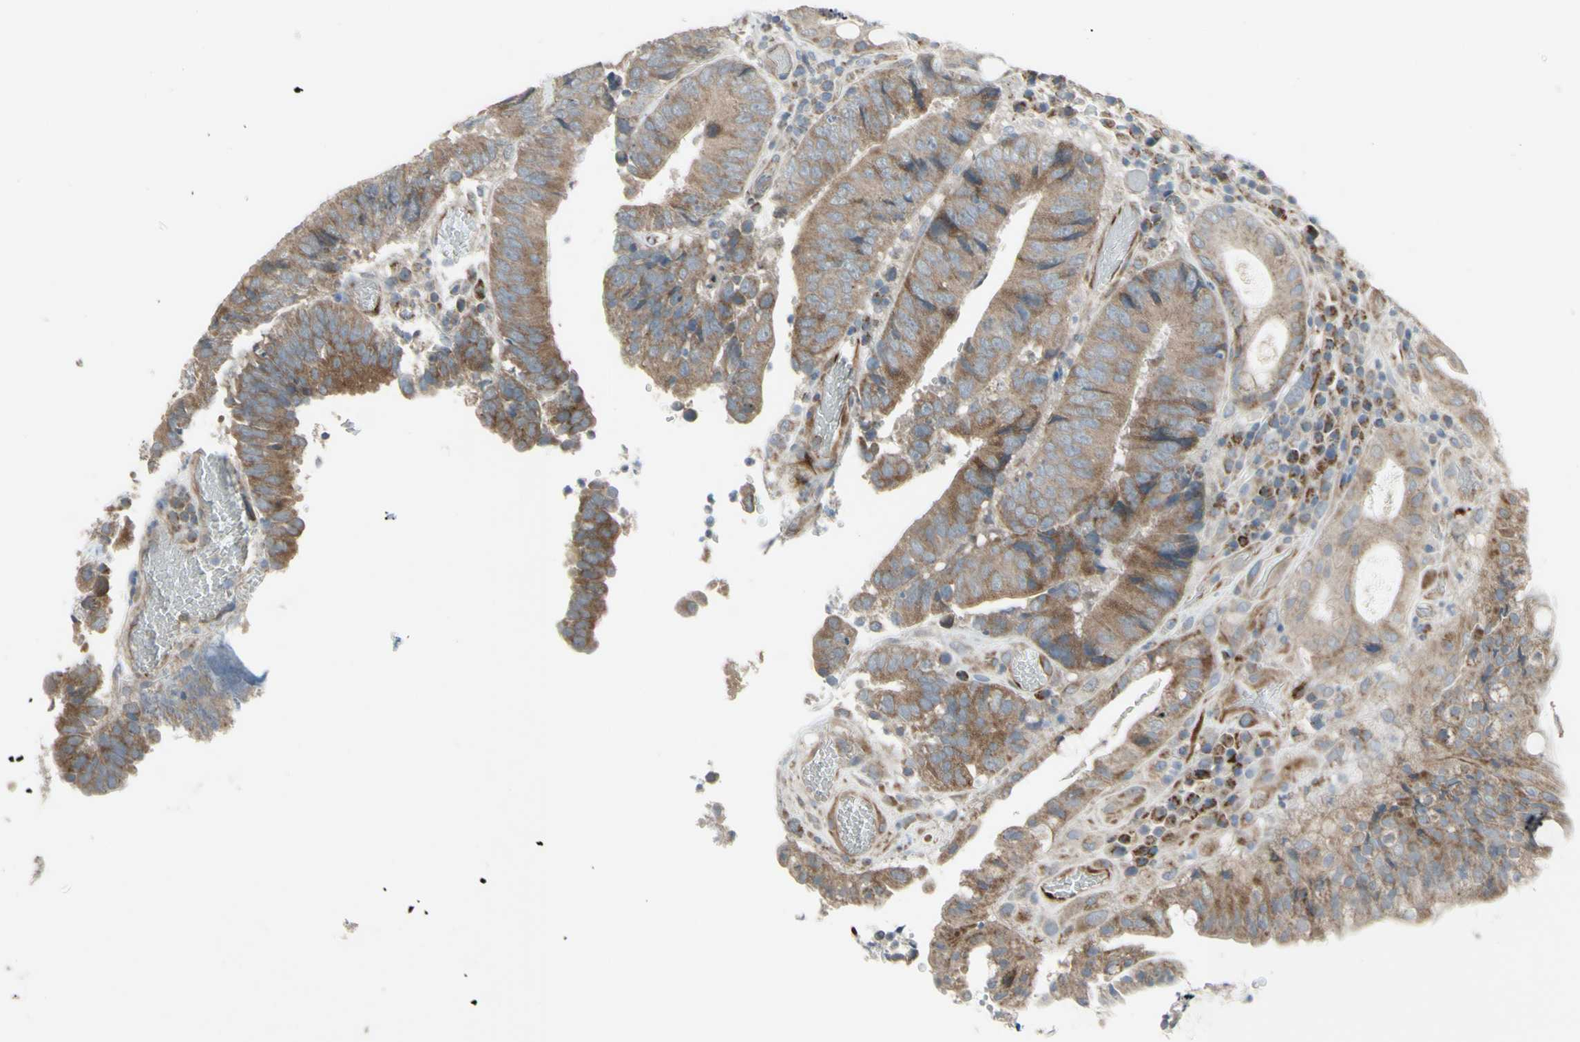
{"staining": {"intensity": "weak", "quantity": ">75%", "location": "cytoplasmic/membranous"}, "tissue": "colorectal cancer", "cell_type": "Tumor cells", "image_type": "cancer", "snomed": [{"axis": "morphology", "description": "Adenocarcinoma, NOS"}, {"axis": "topography", "description": "Rectum"}], "caption": "Colorectal adenocarcinoma stained with a brown dye shows weak cytoplasmic/membranous positive positivity in about >75% of tumor cells.", "gene": "FAM171B", "patient": {"sex": "male", "age": 72}}